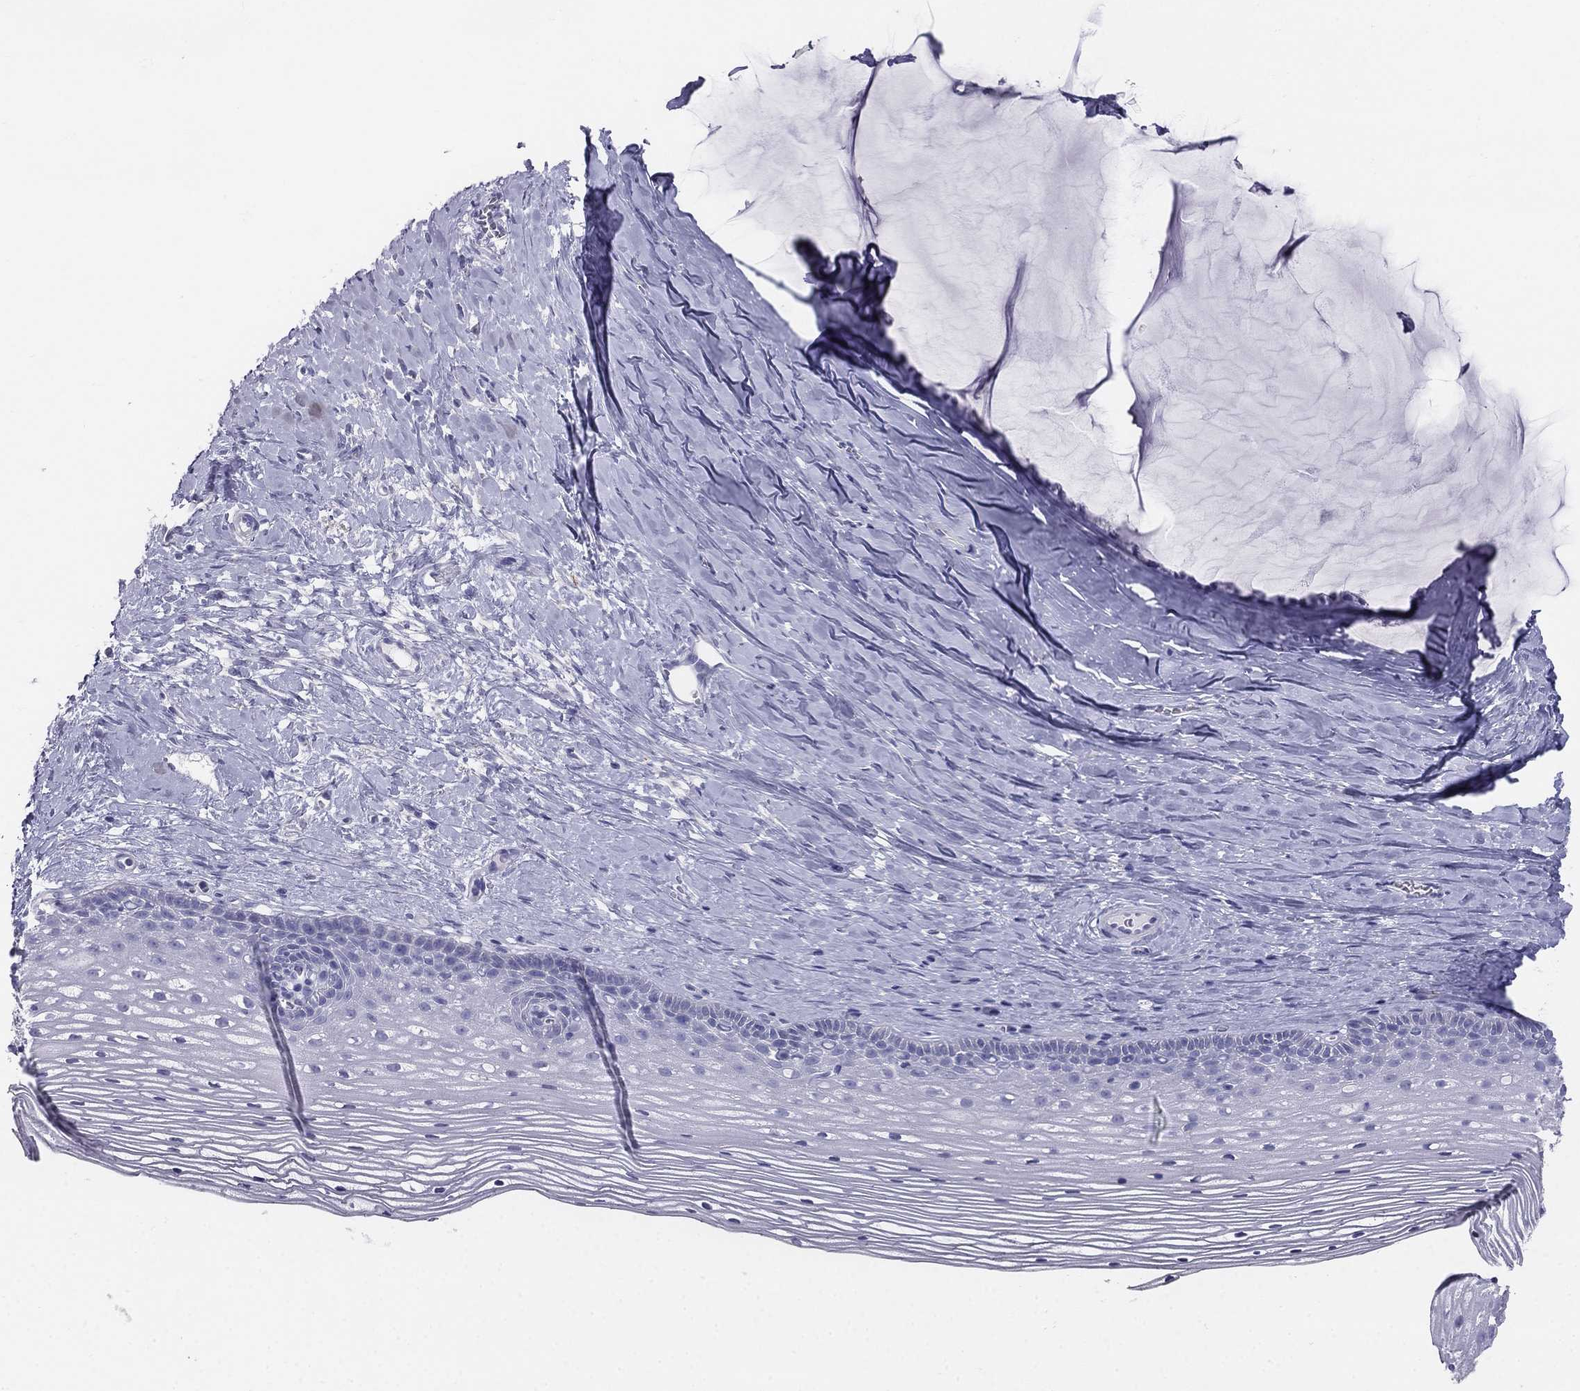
{"staining": {"intensity": "negative", "quantity": "none", "location": "none"}, "tissue": "cervix", "cell_type": "Glandular cells", "image_type": "normal", "snomed": [{"axis": "morphology", "description": "Normal tissue, NOS"}, {"axis": "topography", "description": "Cervix"}], "caption": "Micrograph shows no protein expression in glandular cells of normal cervix.", "gene": "ALOXE3", "patient": {"sex": "female", "age": 40}}